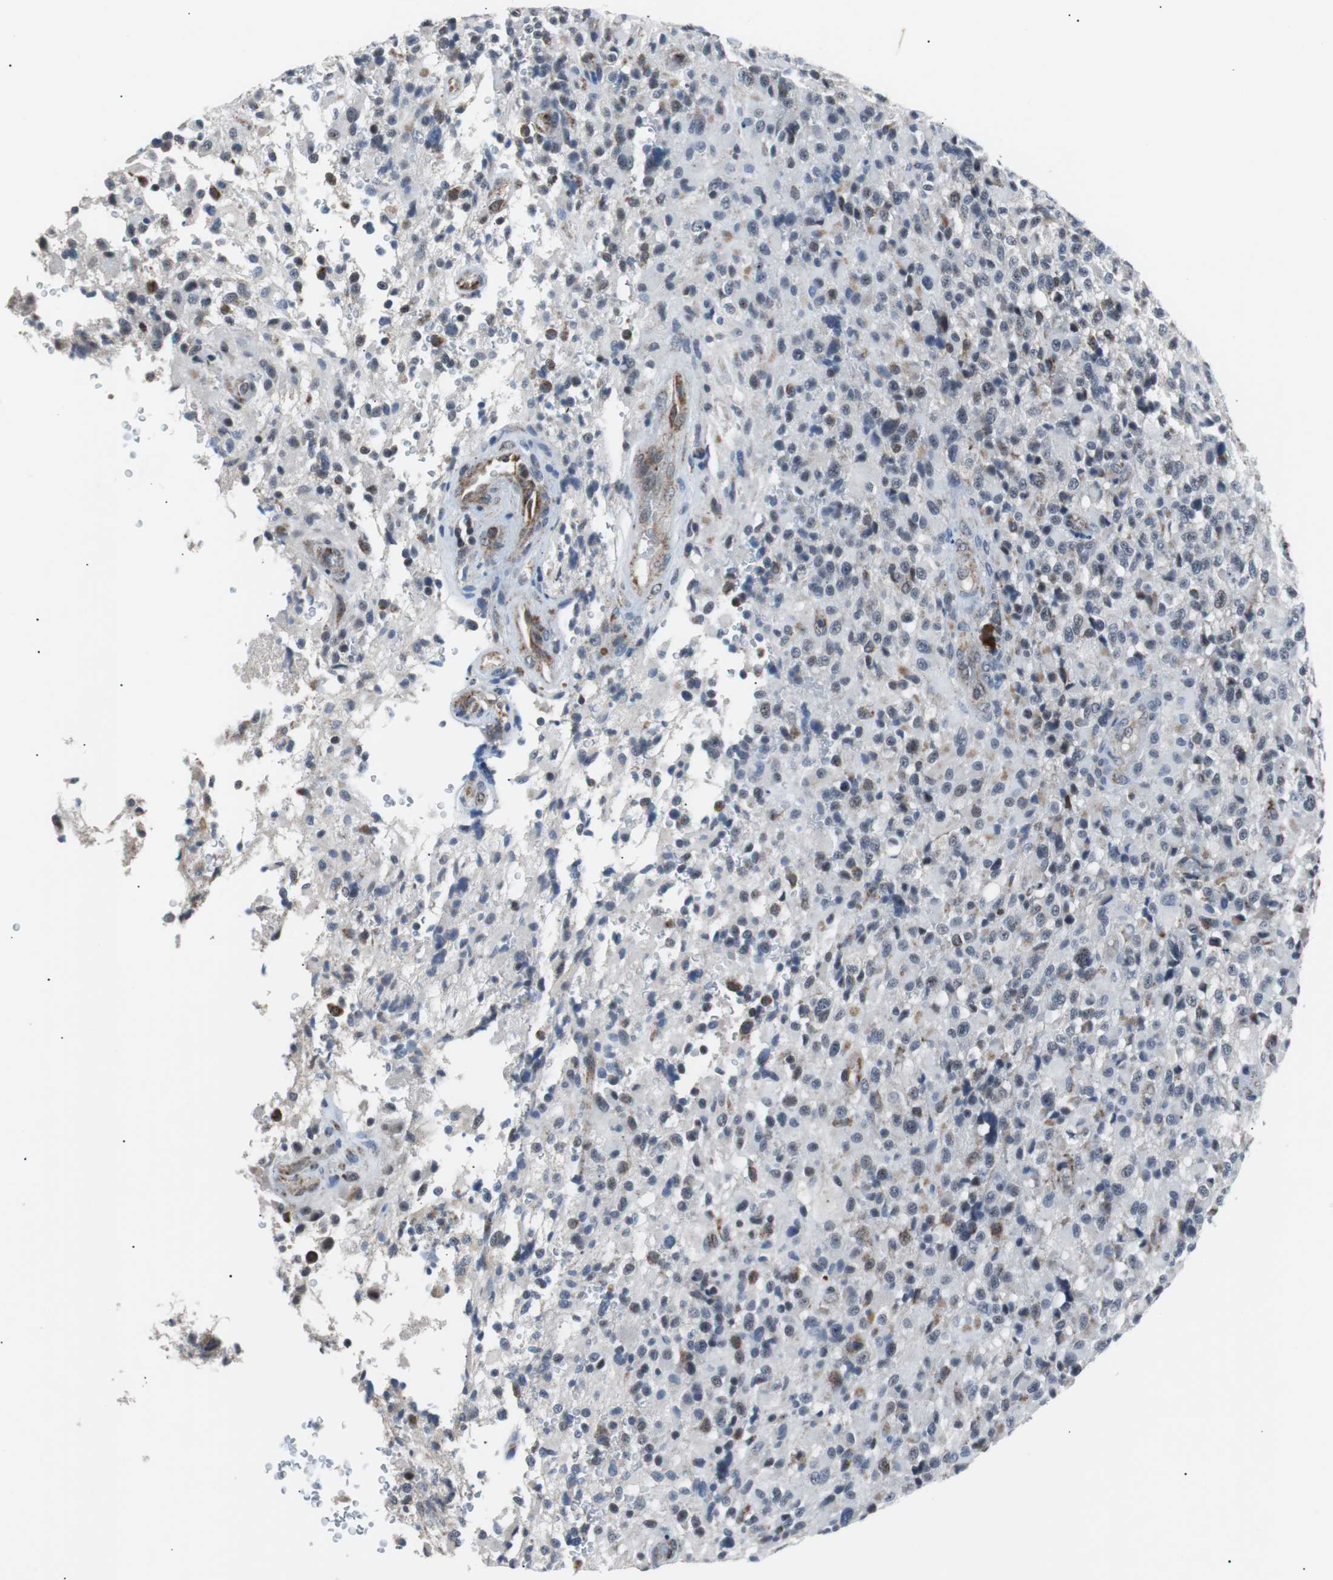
{"staining": {"intensity": "negative", "quantity": "none", "location": "none"}, "tissue": "glioma", "cell_type": "Tumor cells", "image_type": "cancer", "snomed": [{"axis": "morphology", "description": "Glioma, malignant, High grade"}, {"axis": "topography", "description": "Brain"}], "caption": "Photomicrograph shows no significant protein staining in tumor cells of glioma.", "gene": "PITRM1", "patient": {"sex": "male", "age": 71}}